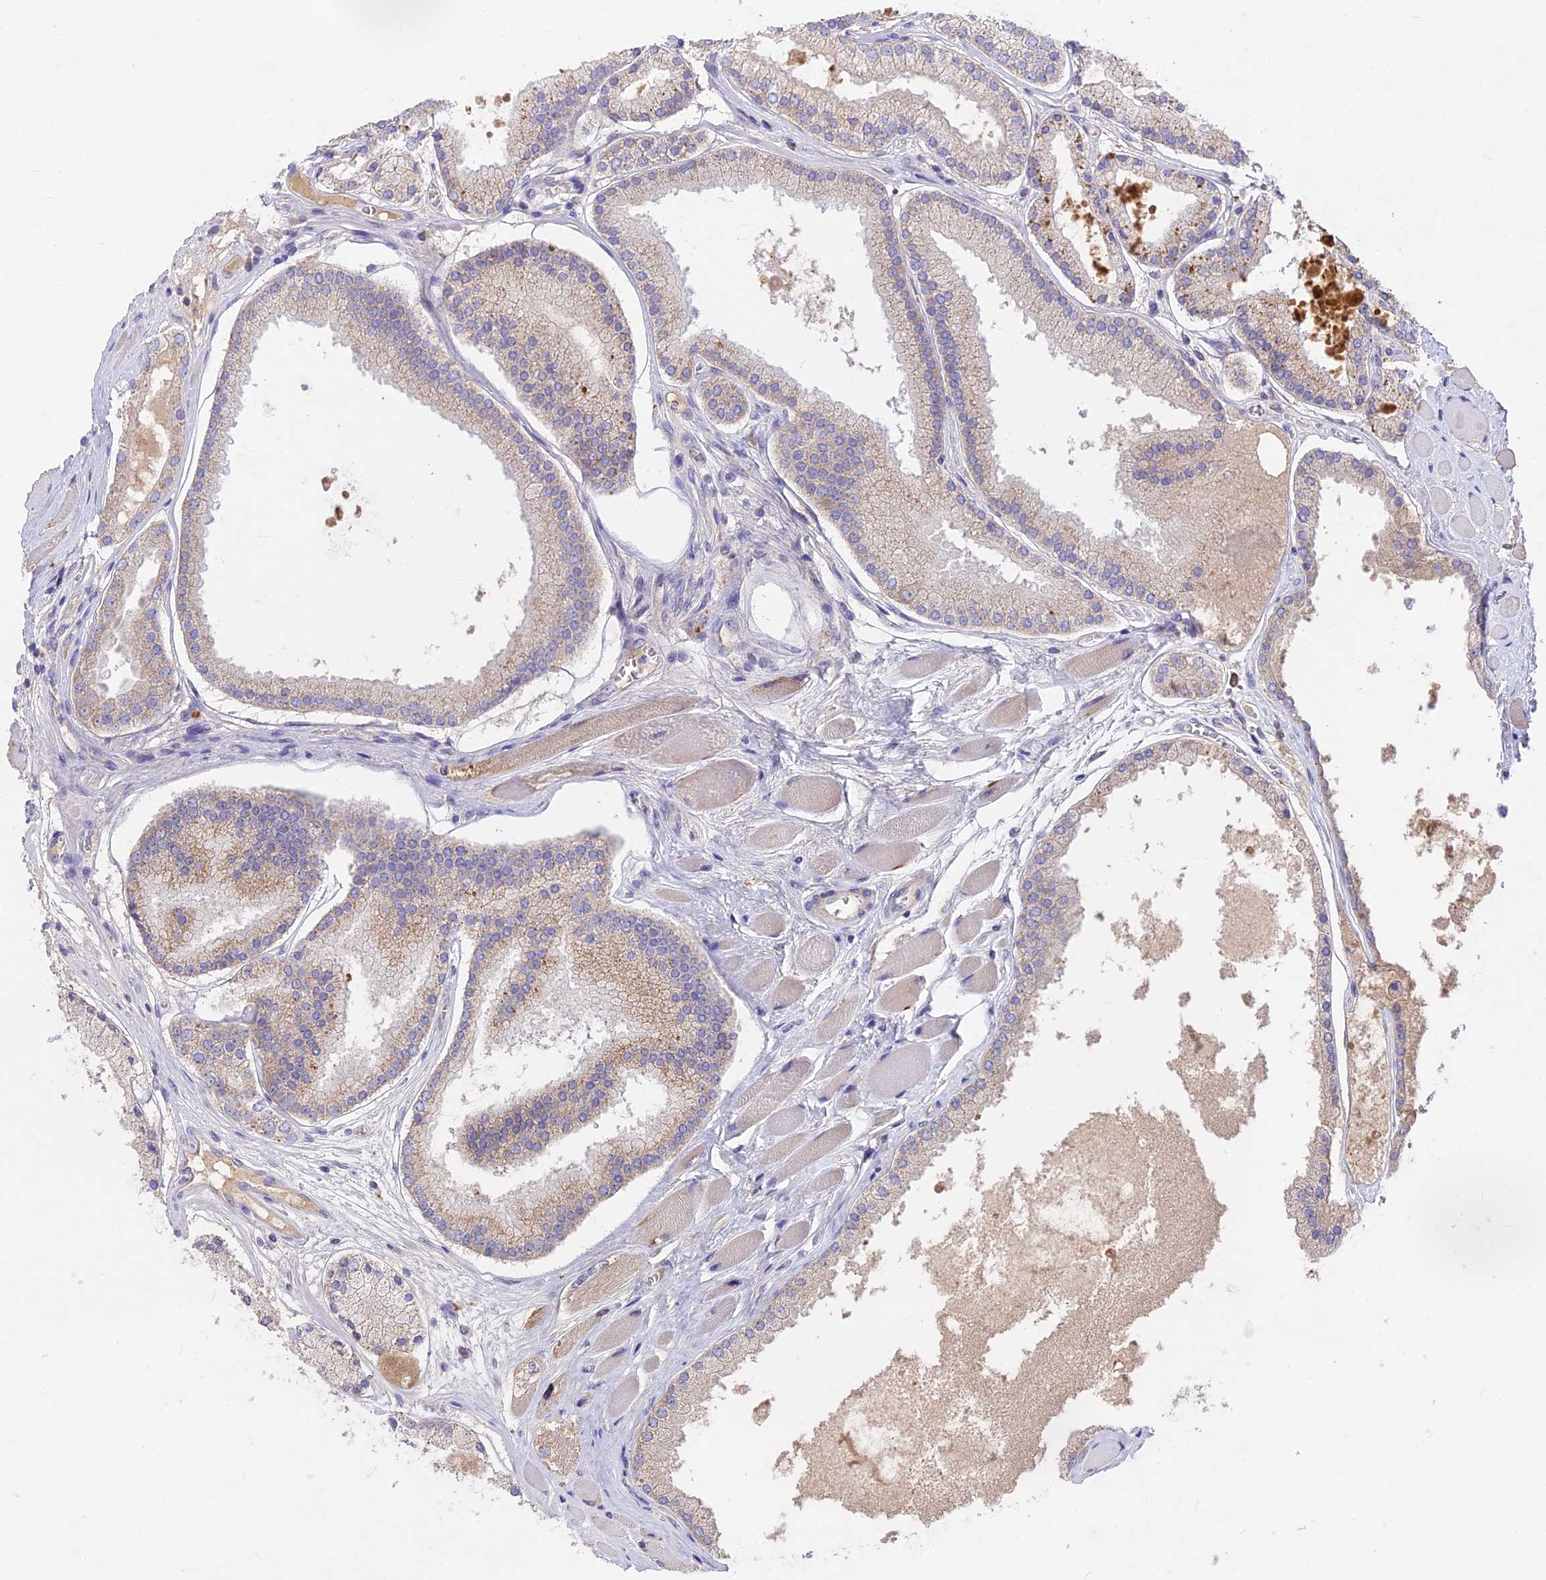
{"staining": {"intensity": "weak", "quantity": "25%-75%", "location": "cytoplasmic/membranous"}, "tissue": "prostate cancer", "cell_type": "Tumor cells", "image_type": "cancer", "snomed": [{"axis": "morphology", "description": "Adenocarcinoma, High grade"}, {"axis": "topography", "description": "Prostate"}], "caption": "Protein staining demonstrates weak cytoplasmic/membranous staining in about 25%-75% of tumor cells in prostate high-grade adenocarcinoma.", "gene": "PZP", "patient": {"sex": "male", "age": 67}}